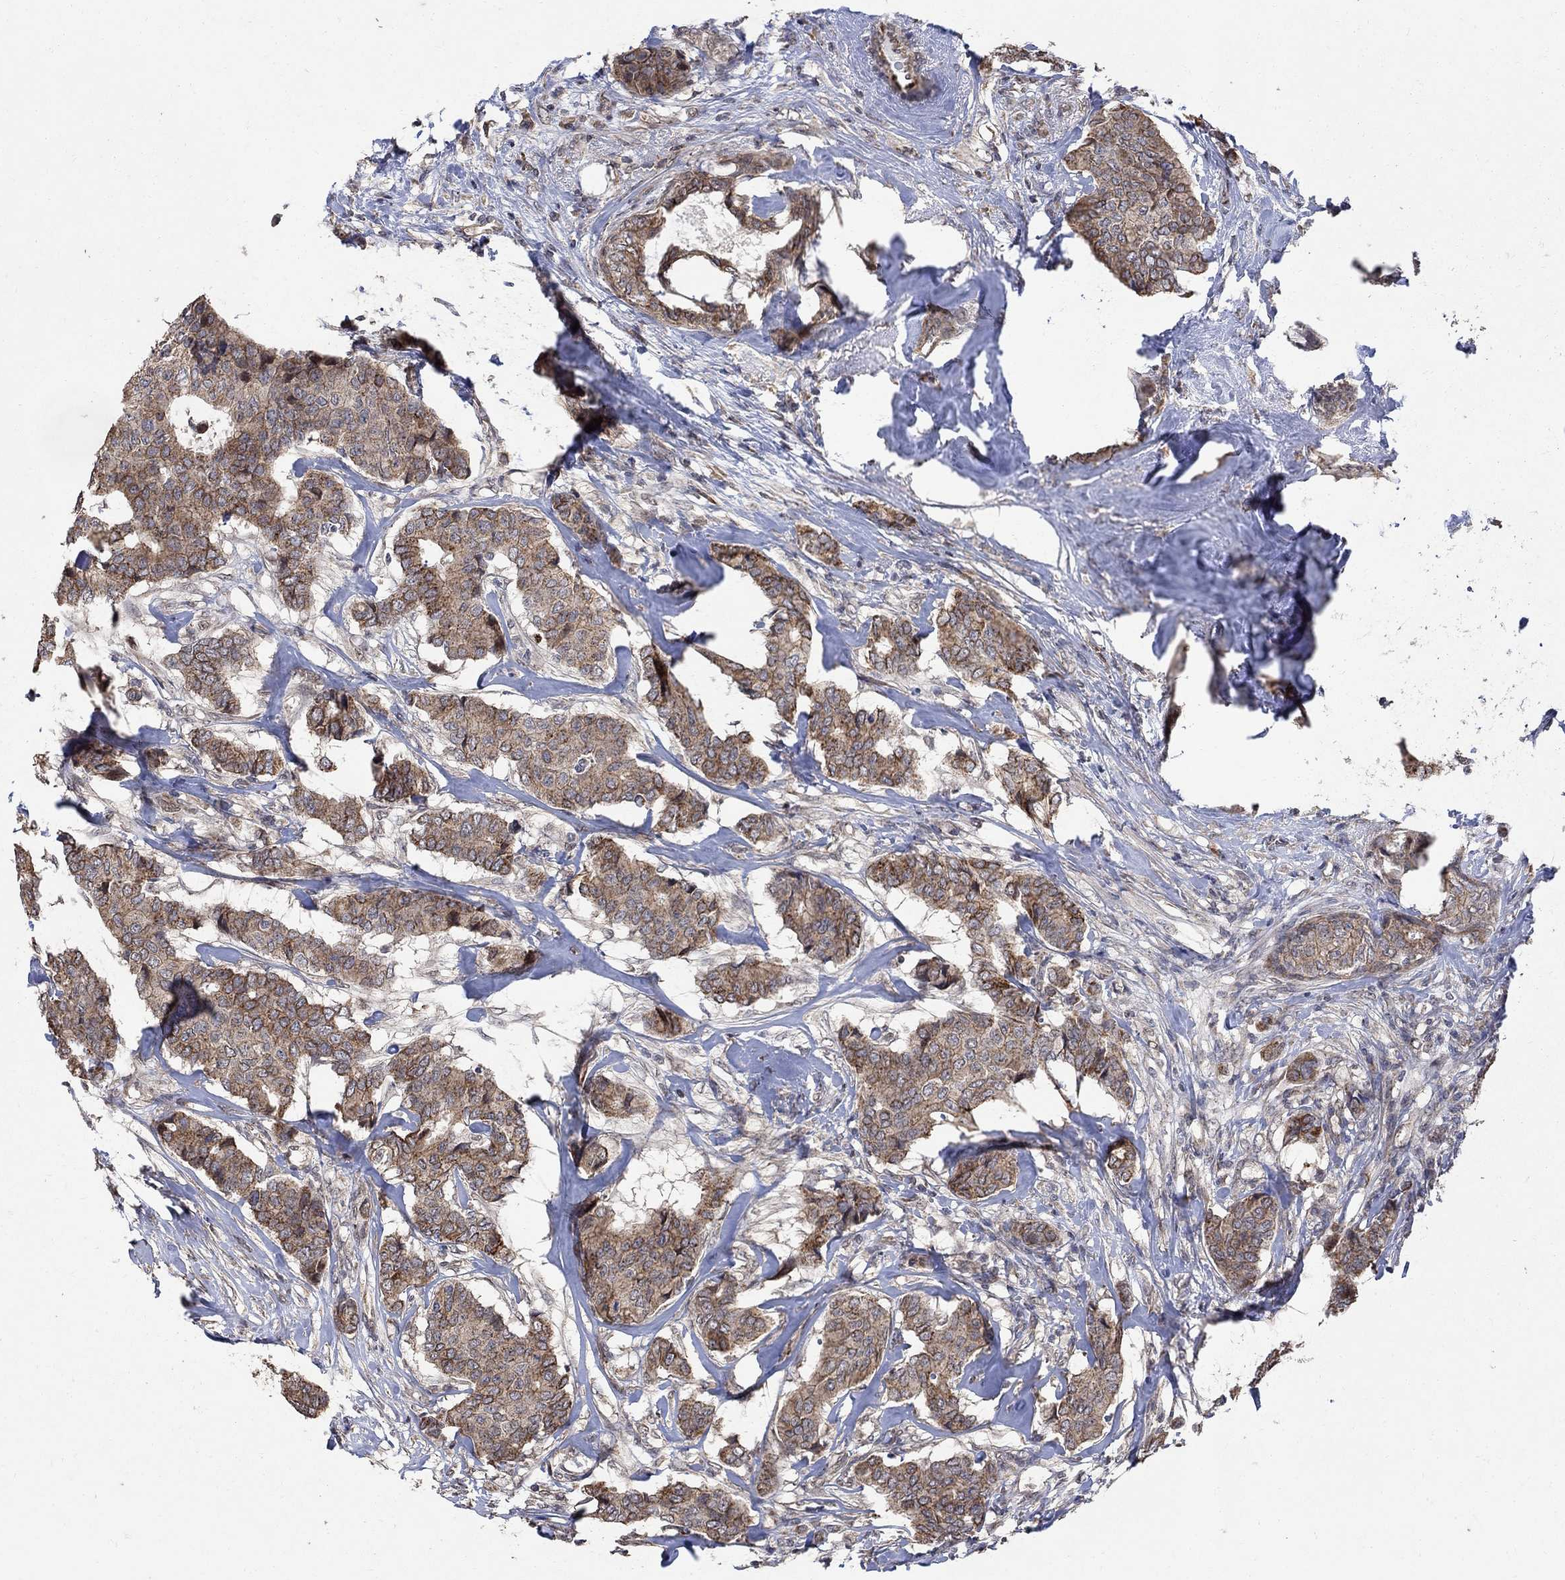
{"staining": {"intensity": "moderate", "quantity": ">75%", "location": "cytoplasmic/membranous"}, "tissue": "breast cancer", "cell_type": "Tumor cells", "image_type": "cancer", "snomed": [{"axis": "morphology", "description": "Duct carcinoma"}, {"axis": "topography", "description": "Breast"}], "caption": "Moderate cytoplasmic/membranous expression is identified in approximately >75% of tumor cells in breast invasive ductal carcinoma.", "gene": "ANKRA2", "patient": {"sex": "female", "age": 75}}